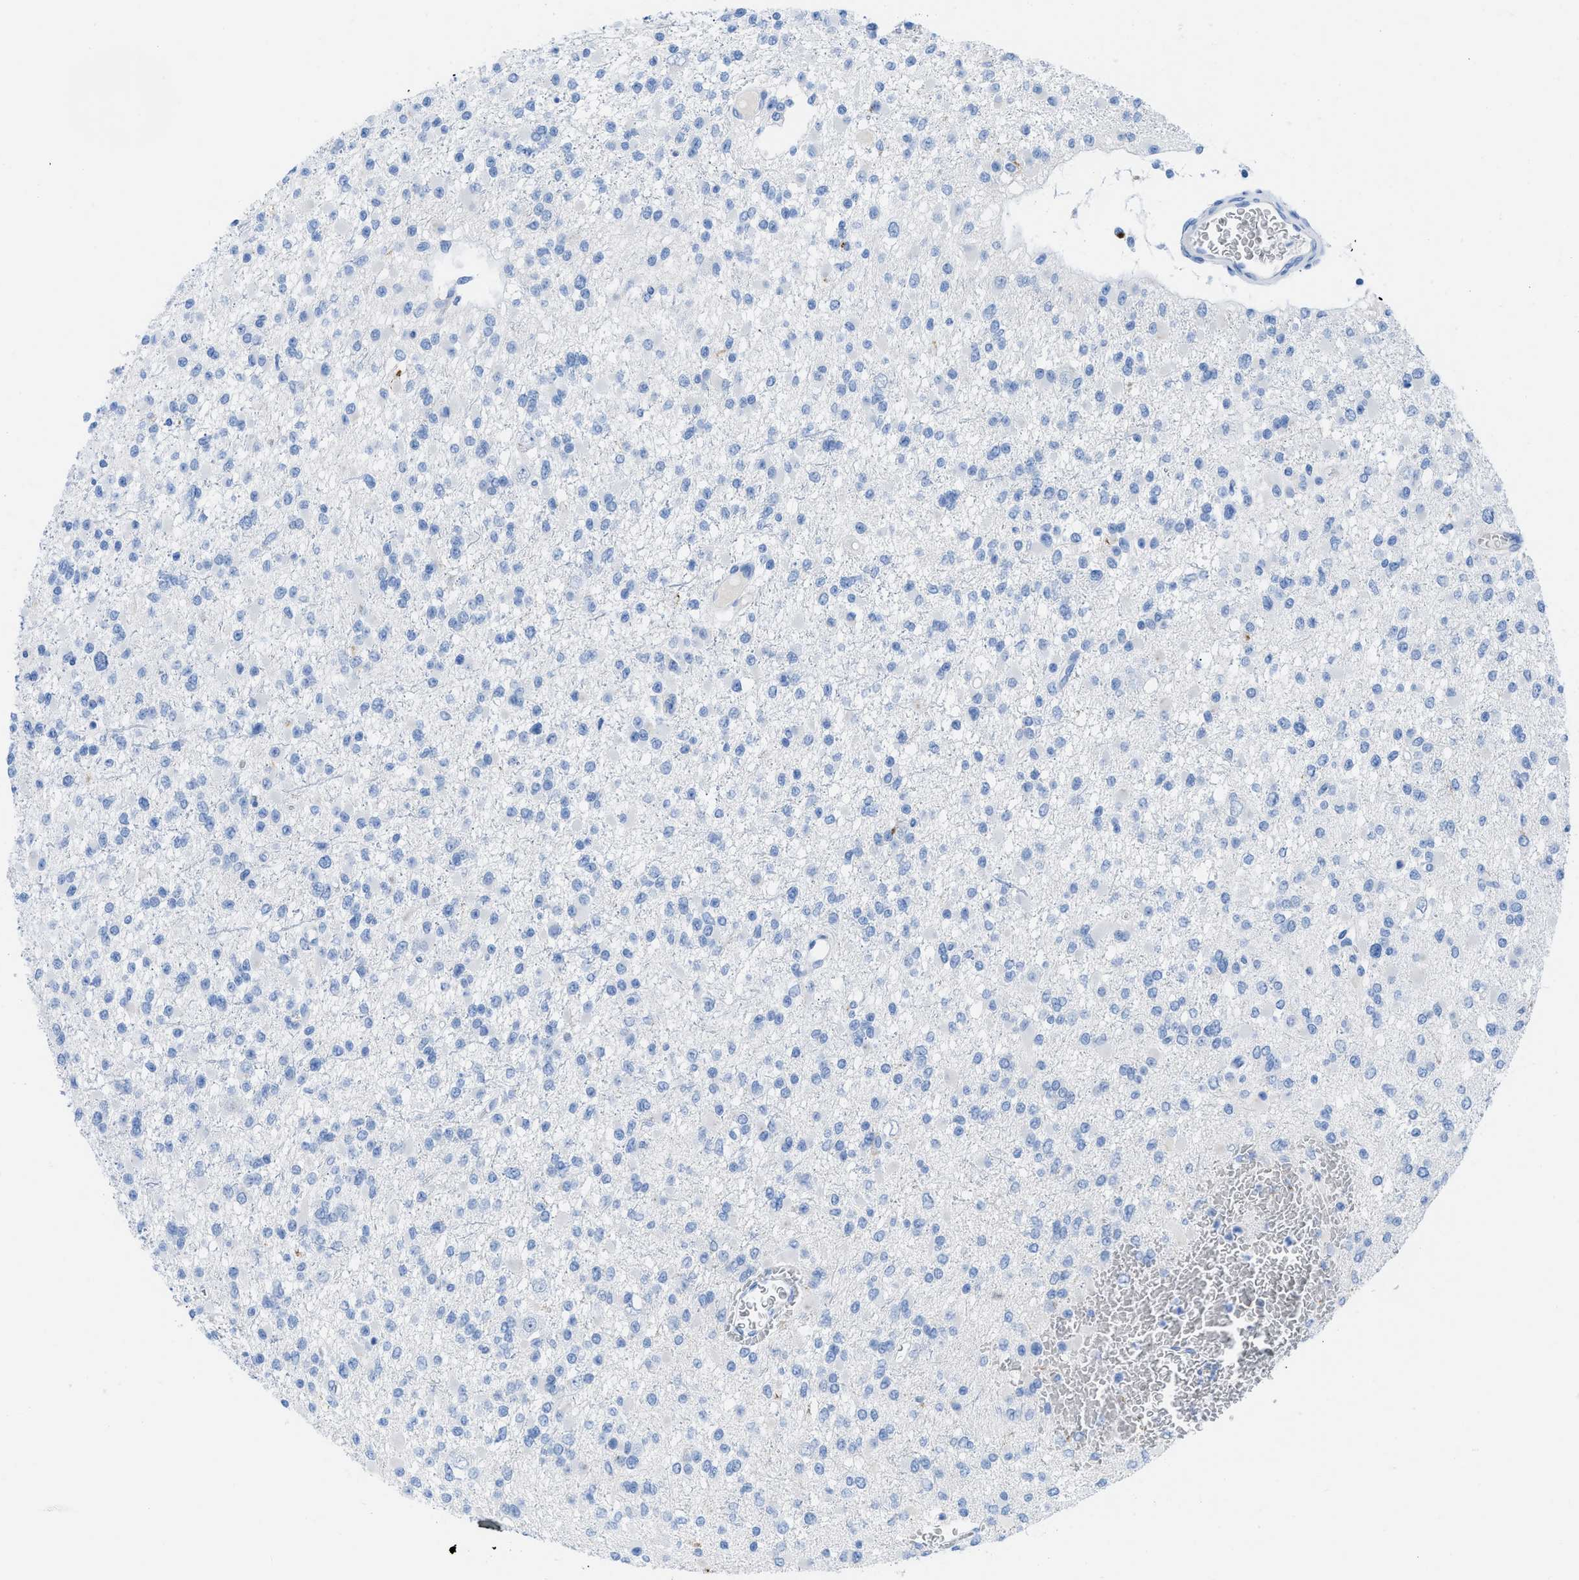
{"staining": {"intensity": "negative", "quantity": "none", "location": "none"}, "tissue": "glioma", "cell_type": "Tumor cells", "image_type": "cancer", "snomed": [{"axis": "morphology", "description": "Glioma, malignant, Low grade"}, {"axis": "topography", "description": "Brain"}], "caption": "The photomicrograph exhibits no staining of tumor cells in glioma.", "gene": "TCL1A", "patient": {"sex": "female", "age": 22}}